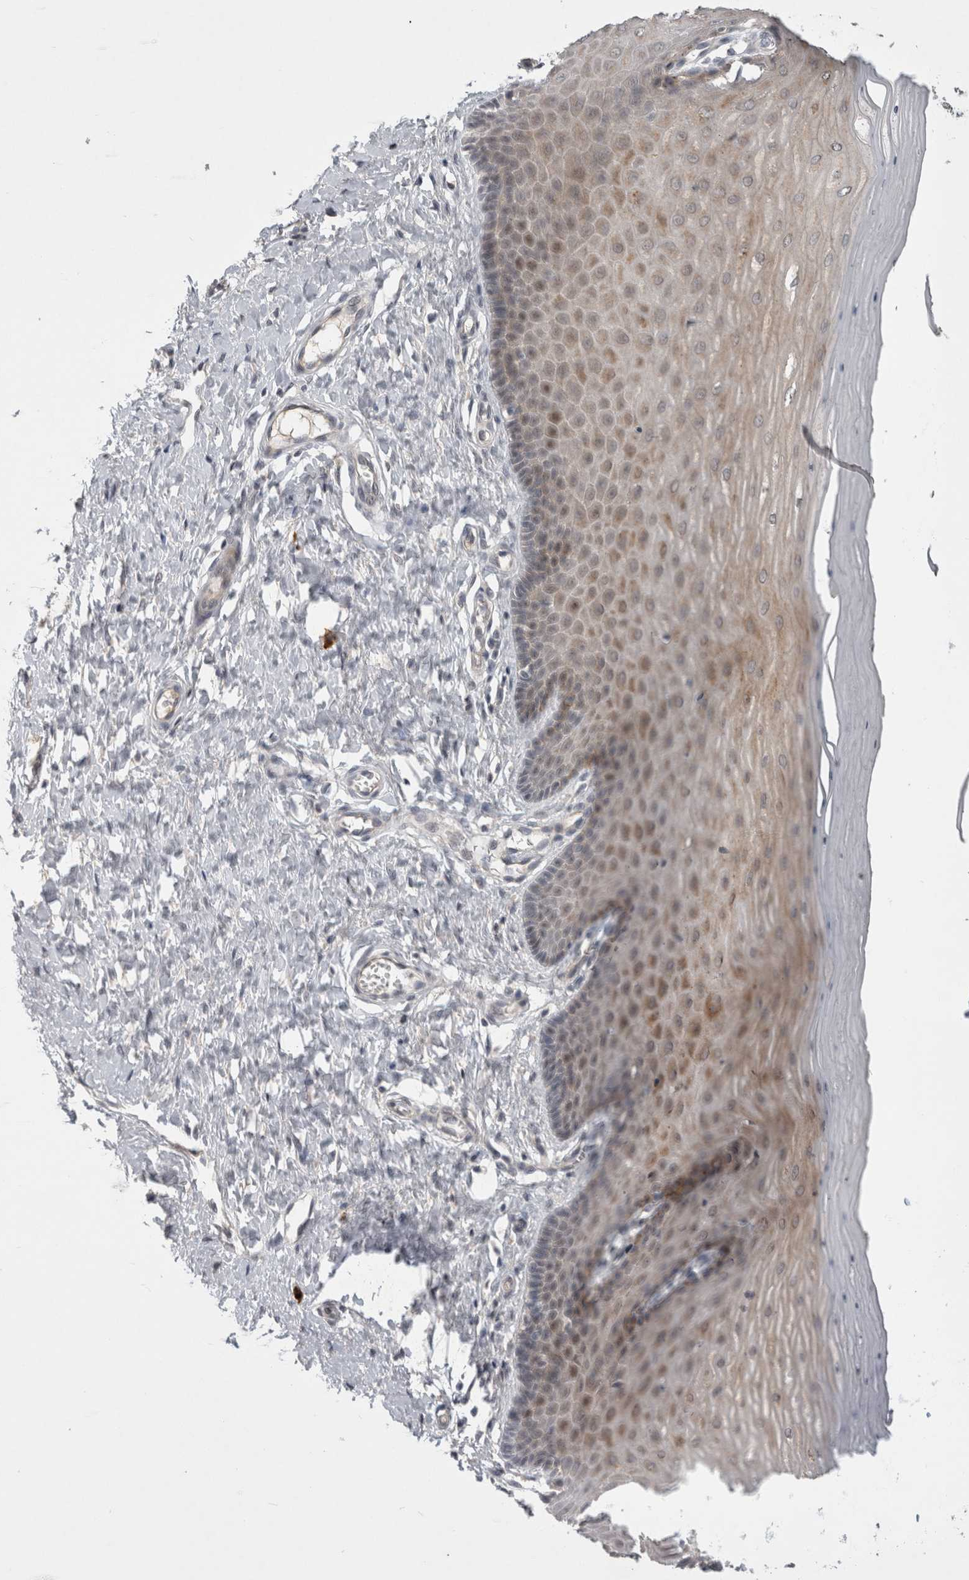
{"staining": {"intensity": "weak", "quantity": "25%-75%", "location": "cytoplasmic/membranous"}, "tissue": "cervix", "cell_type": "Glandular cells", "image_type": "normal", "snomed": [{"axis": "morphology", "description": "Normal tissue, NOS"}, {"axis": "topography", "description": "Cervix"}], "caption": "Cervix stained with immunohistochemistry shows weak cytoplasmic/membranous positivity in about 25%-75% of glandular cells. Immunohistochemistry stains the protein in brown and the nuclei are stained blue.", "gene": "CERS3", "patient": {"sex": "female", "age": 55}}